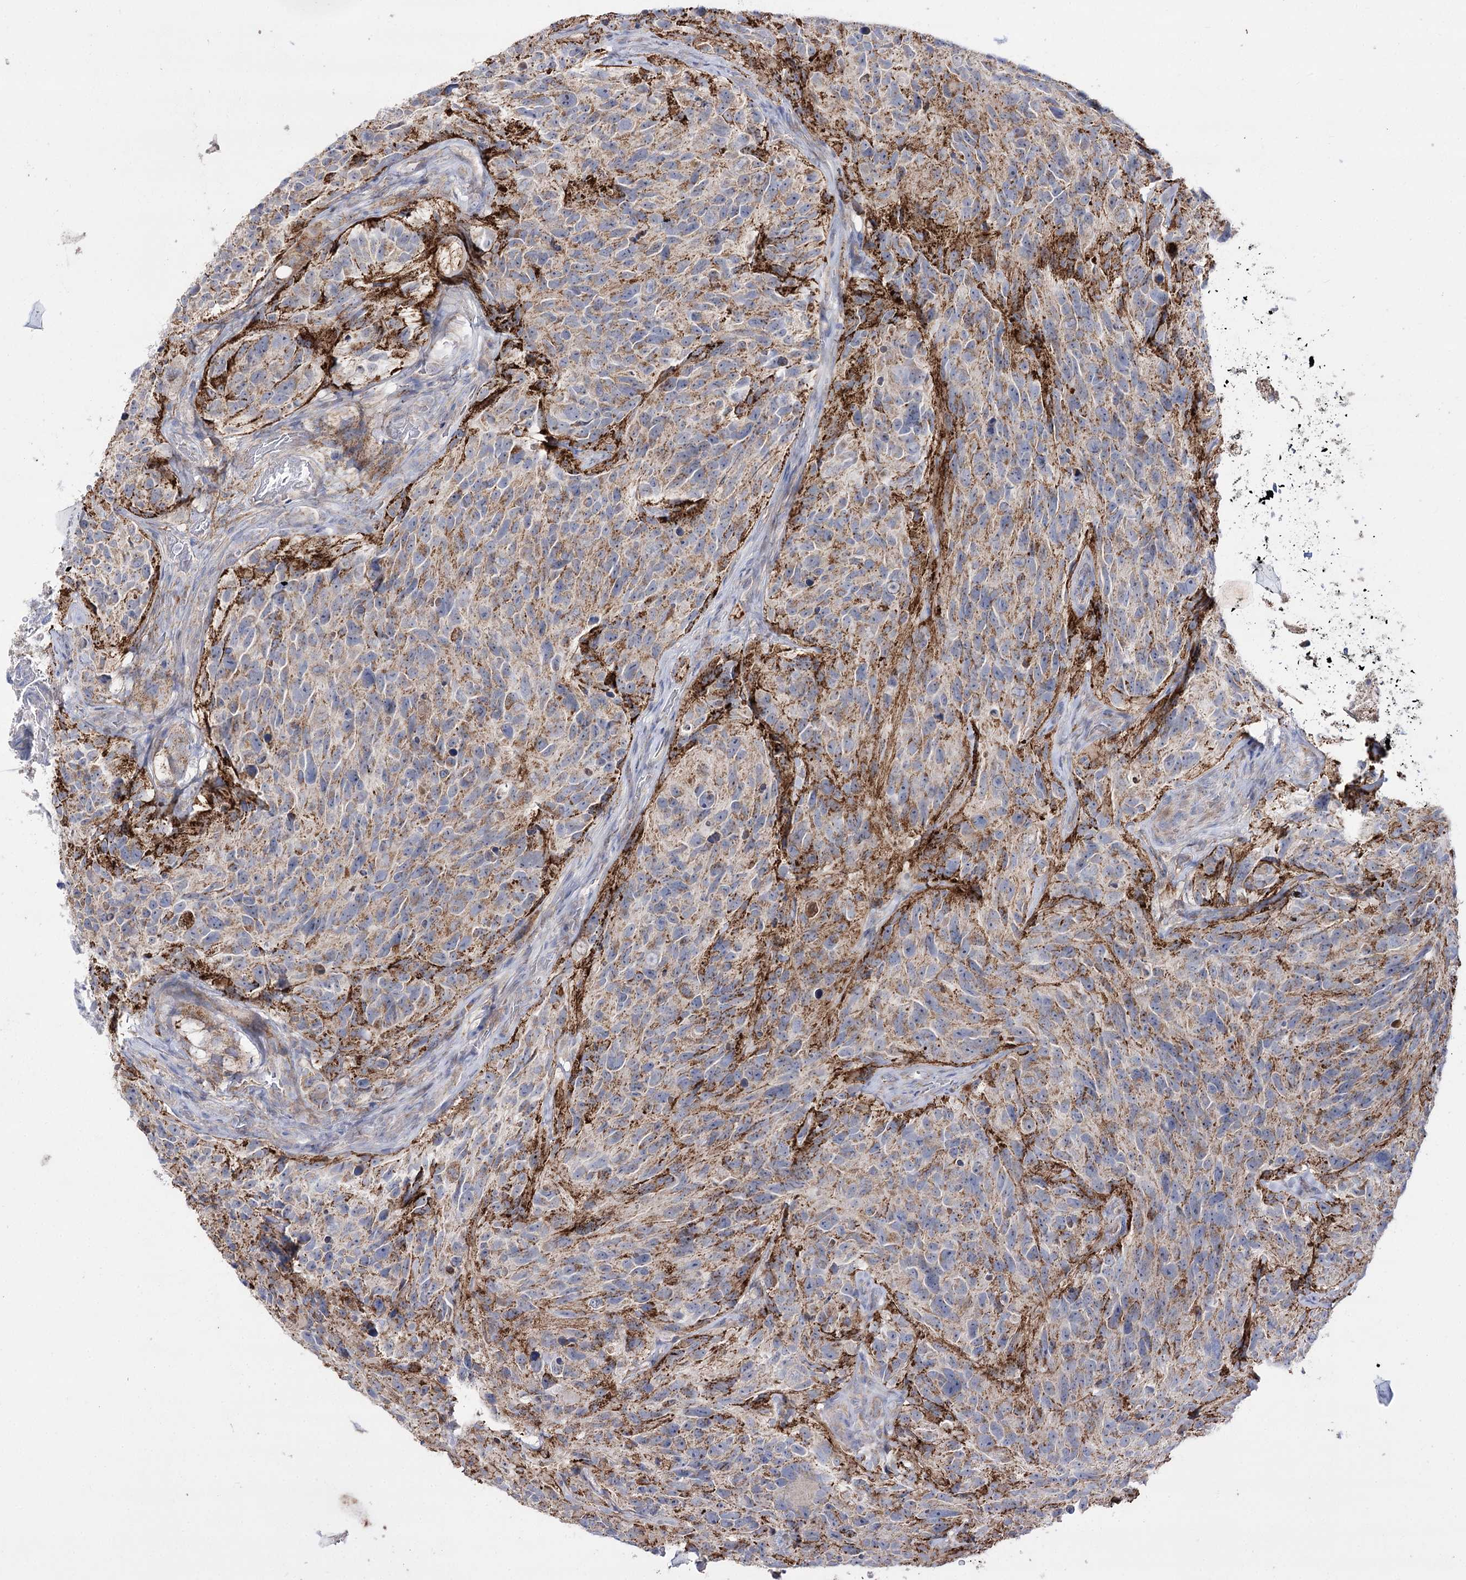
{"staining": {"intensity": "weak", "quantity": "25%-75%", "location": "cytoplasmic/membranous"}, "tissue": "glioma", "cell_type": "Tumor cells", "image_type": "cancer", "snomed": [{"axis": "morphology", "description": "Glioma, malignant, High grade"}, {"axis": "topography", "description": "Brain"}], "caption": "Weak cytoplasmic/membranous expression is seen in approximately 25%-75% of tumor cells in malignant high-grade glioma.", "gene": "NADK2", "patient": {"sex": "male", "age": 69}}